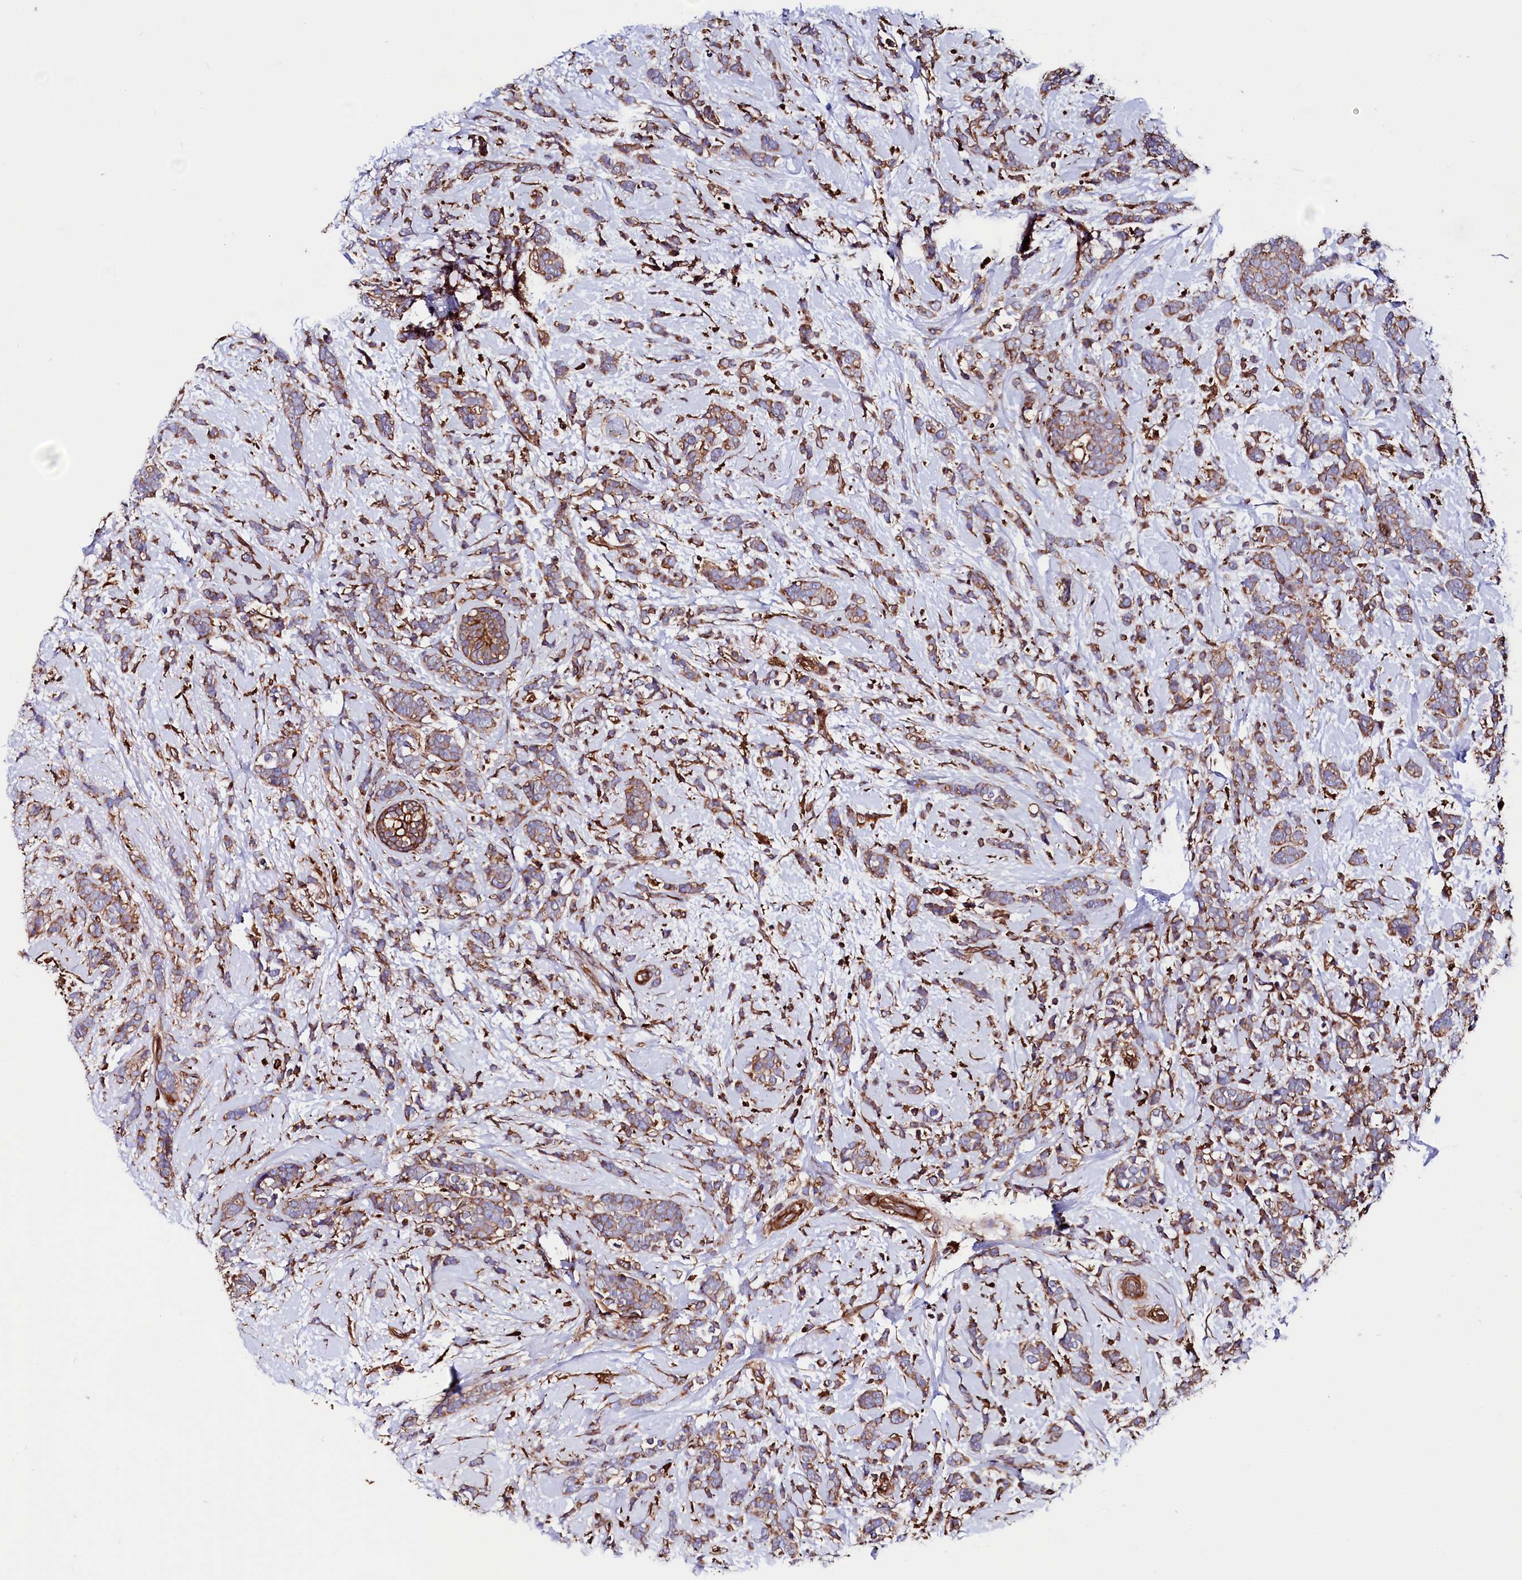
{"staining": {"intensity": "moderate", "quantity": ">75%", "location": "cytoplasmic/membranous"}, "tissue": "breast cancer", "cell_type": "Tumor cells", "image_type": "cancer", "snomed": [{"axis": "morphology", "description": "Lobular carcinoma"}, {"axis": "topography", "description": "Breast"}], "caption": "Breast cancer (lobular carcinoma) stained with a brown dye demonstrates moderate cytoplasmic/membranous positive positivity in approximately >75% of tumor cells.", "gene": "STAMBPL1", "patient": {"sex": "female", "age": 58}}